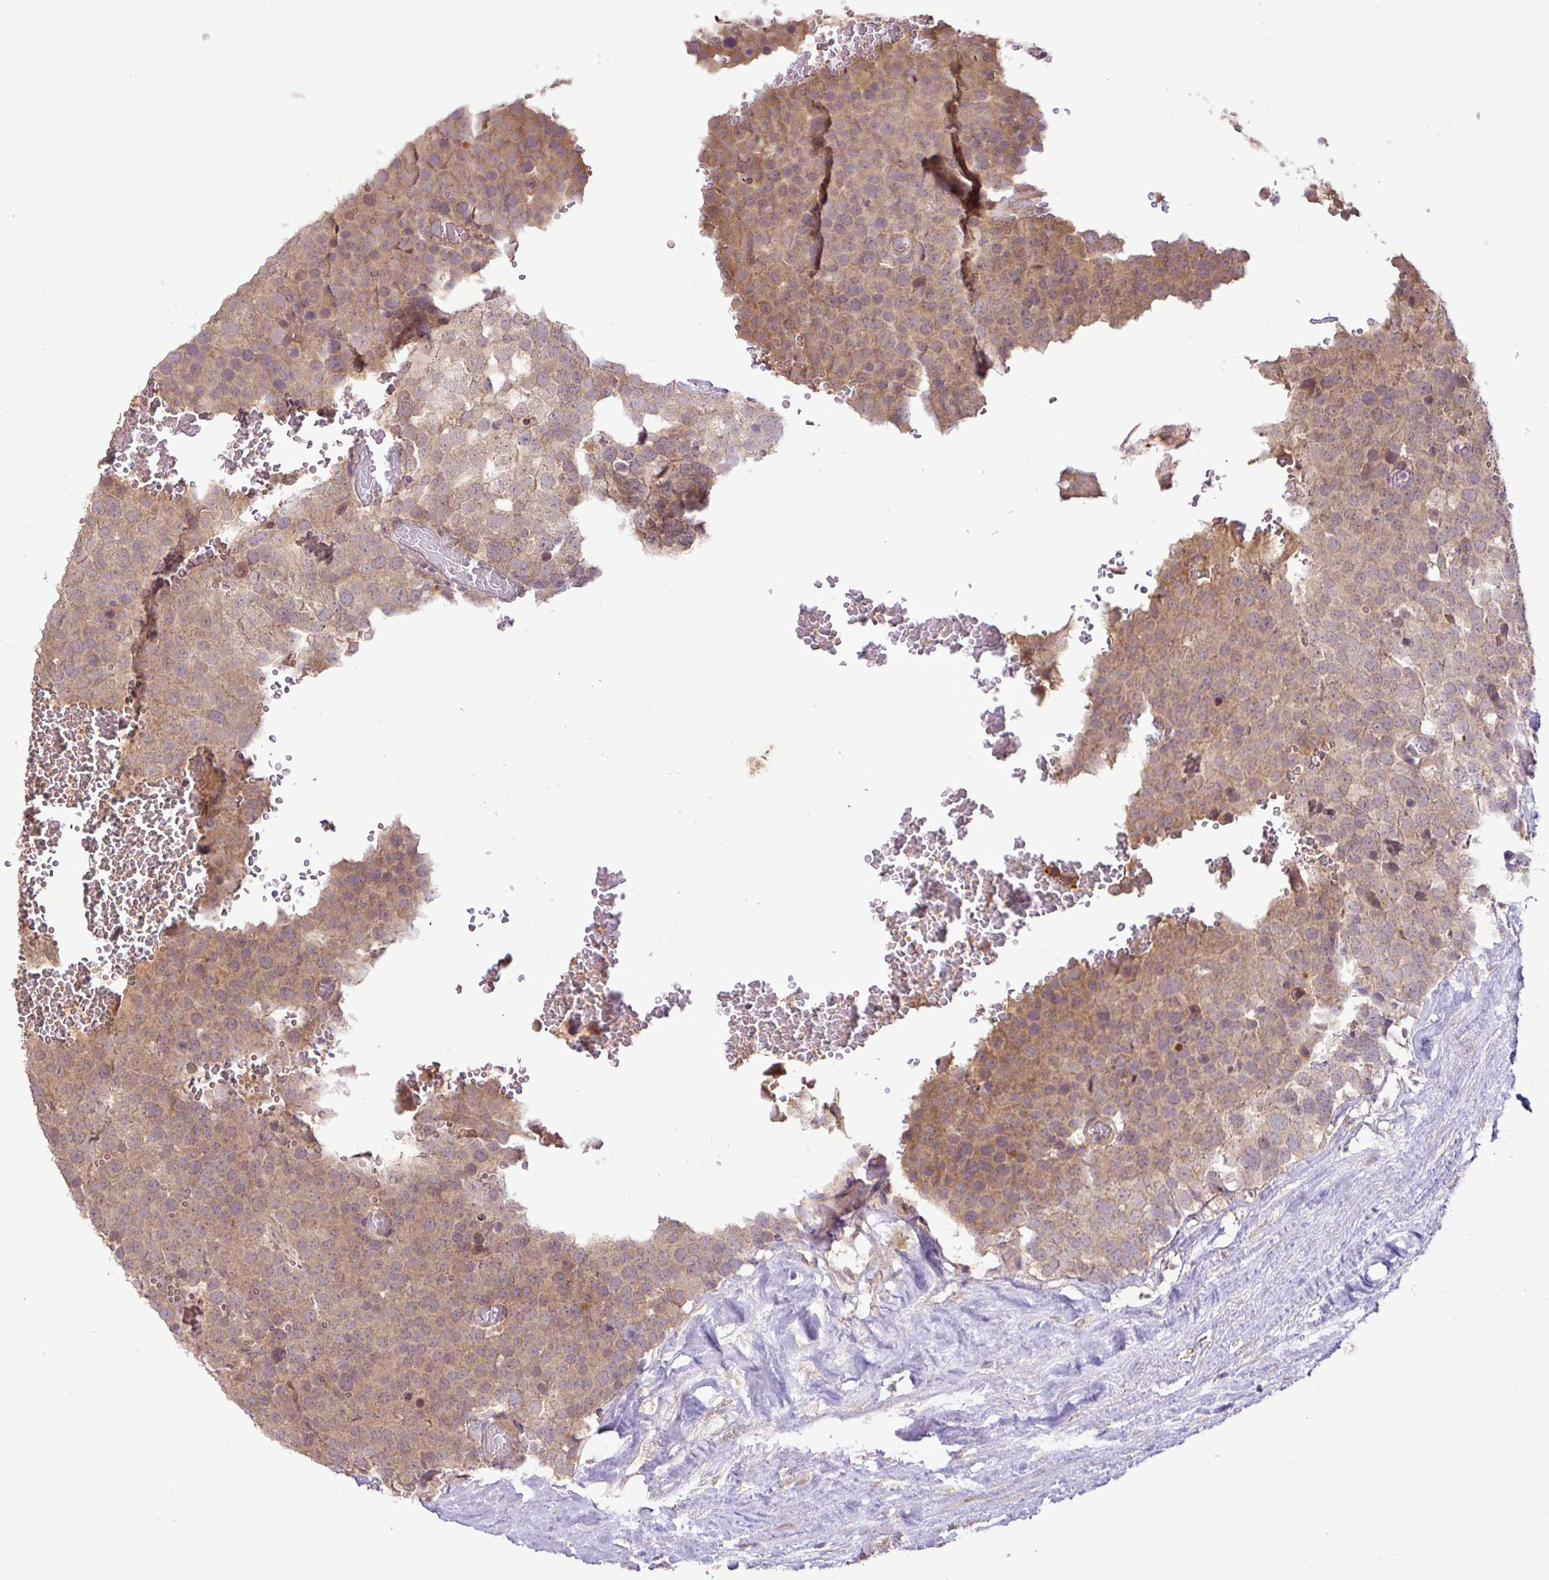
{"staining": {"intensity": "weak", "quantity": ">75%", "location": "cytoplasmic/membranous"}, "tissue": "testis cancer", "cell_type": "Tumor cells", "image_type": "cancer", "snomed": [{"axis": "morphology", "description": "Seminoma, NOS"}, {"axis": "topography", "description": "Testis"}], "caption": "Immunohistochemical staining of human testis cancer reveals weak cytoplasmic/membranous protein staining in about >75% of tumor cells.", "gene": "DNAAF4", "patient": {"sex": "male", "age": 71}}